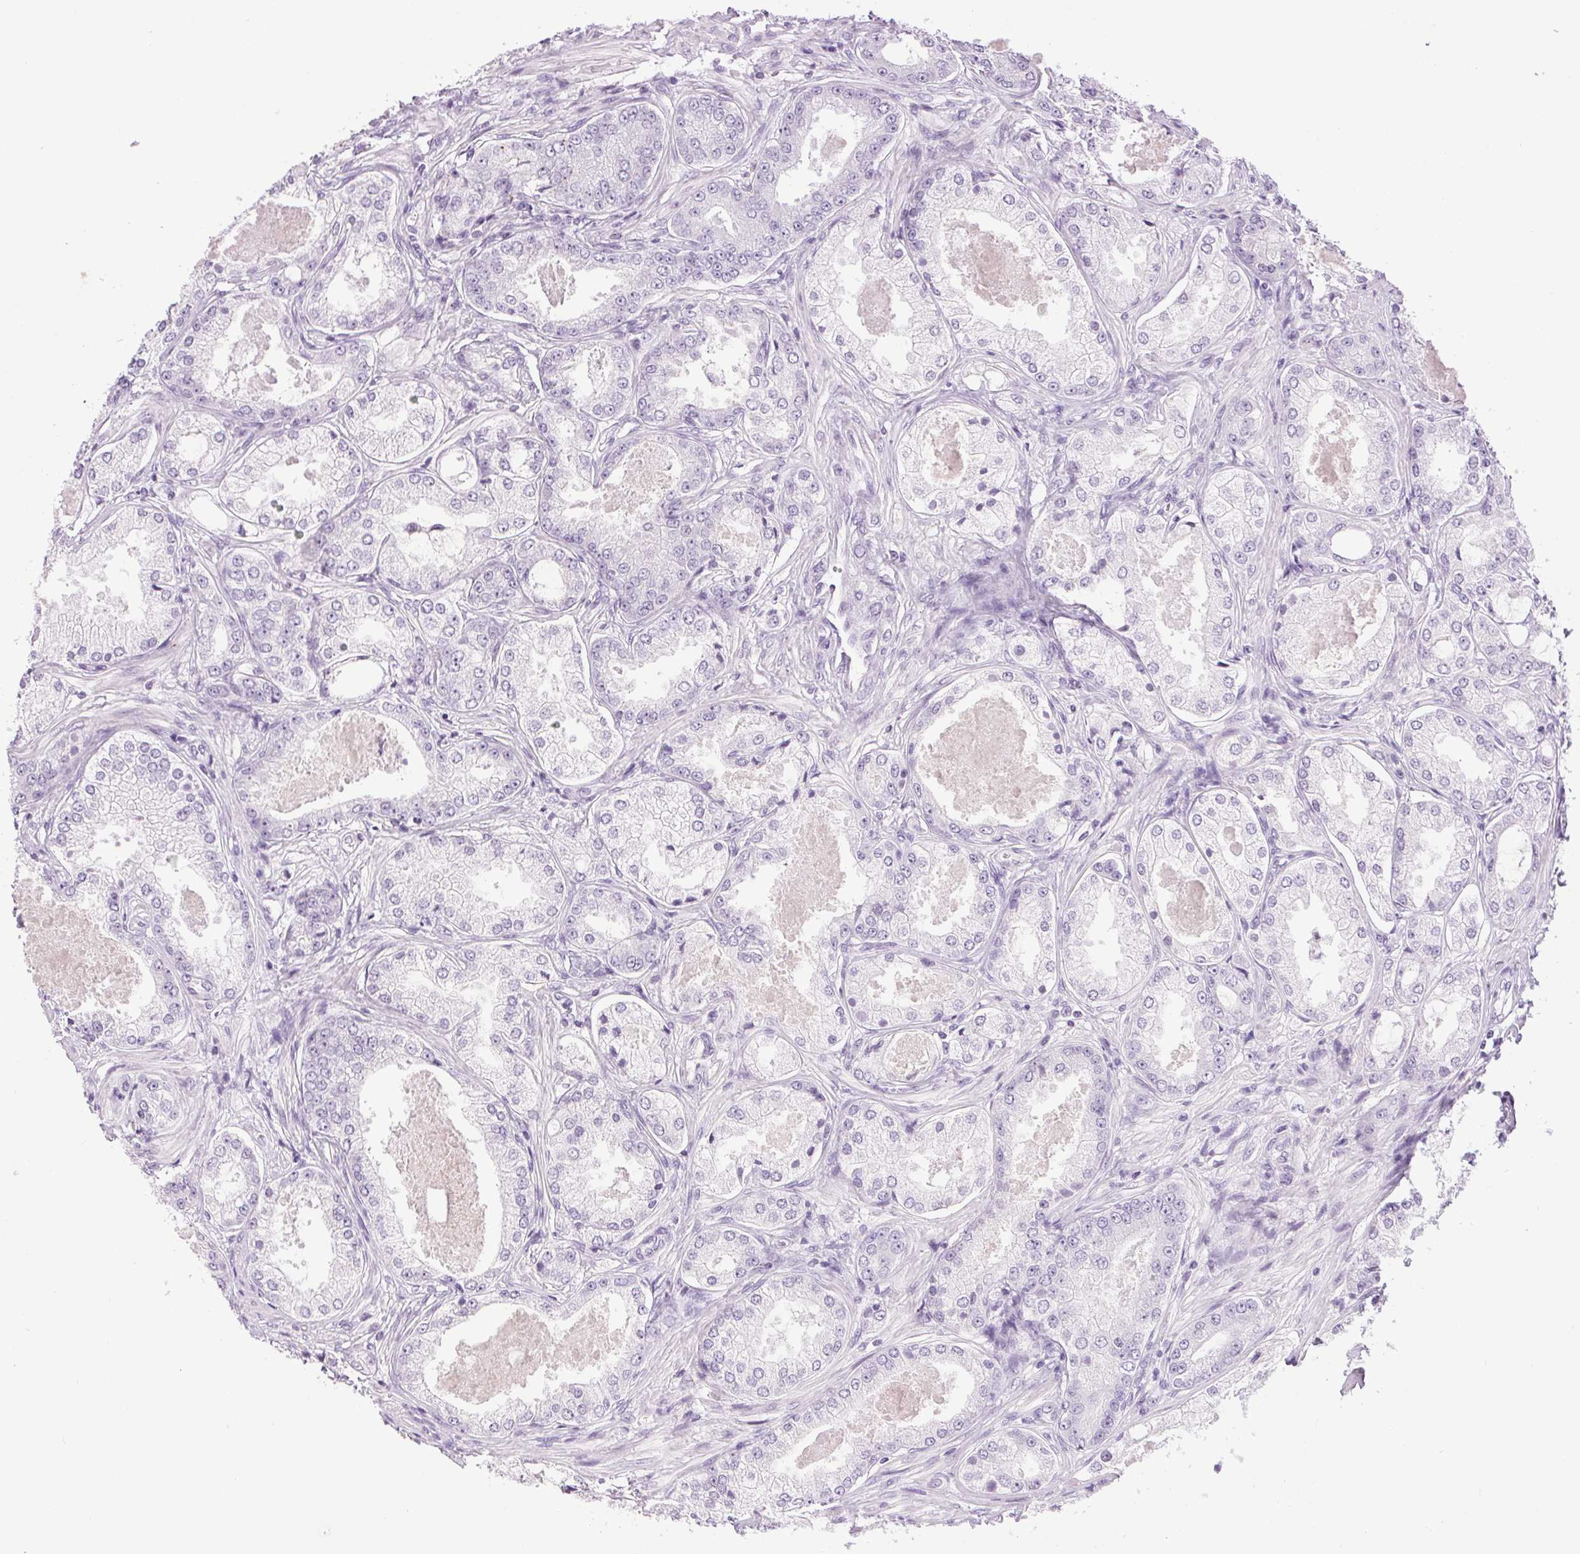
{"staining": {"intensity": "negative", "quantity": "none", "location": "none"}, "tissue": "prostate cancer", "cell_type": "Tumor cells", "image_type": "cancer", "snomed": [{"axis": "morphology", "description": "Adenocarcinoma, Low grade"}, {"axis": "topography", "description": "Prostate"}], "caption": "DAB (3,3'-diaminobenzidine) immunohistochemical staining of low-grade adenocarcinoma (prostate) shows no significant positivity in tumor cells. (Brightfield microscopy of DAB immunohistochemistry at high magnification).", "gene": "TMEM88B", "patient": {"sex": "male", "age": 68}}